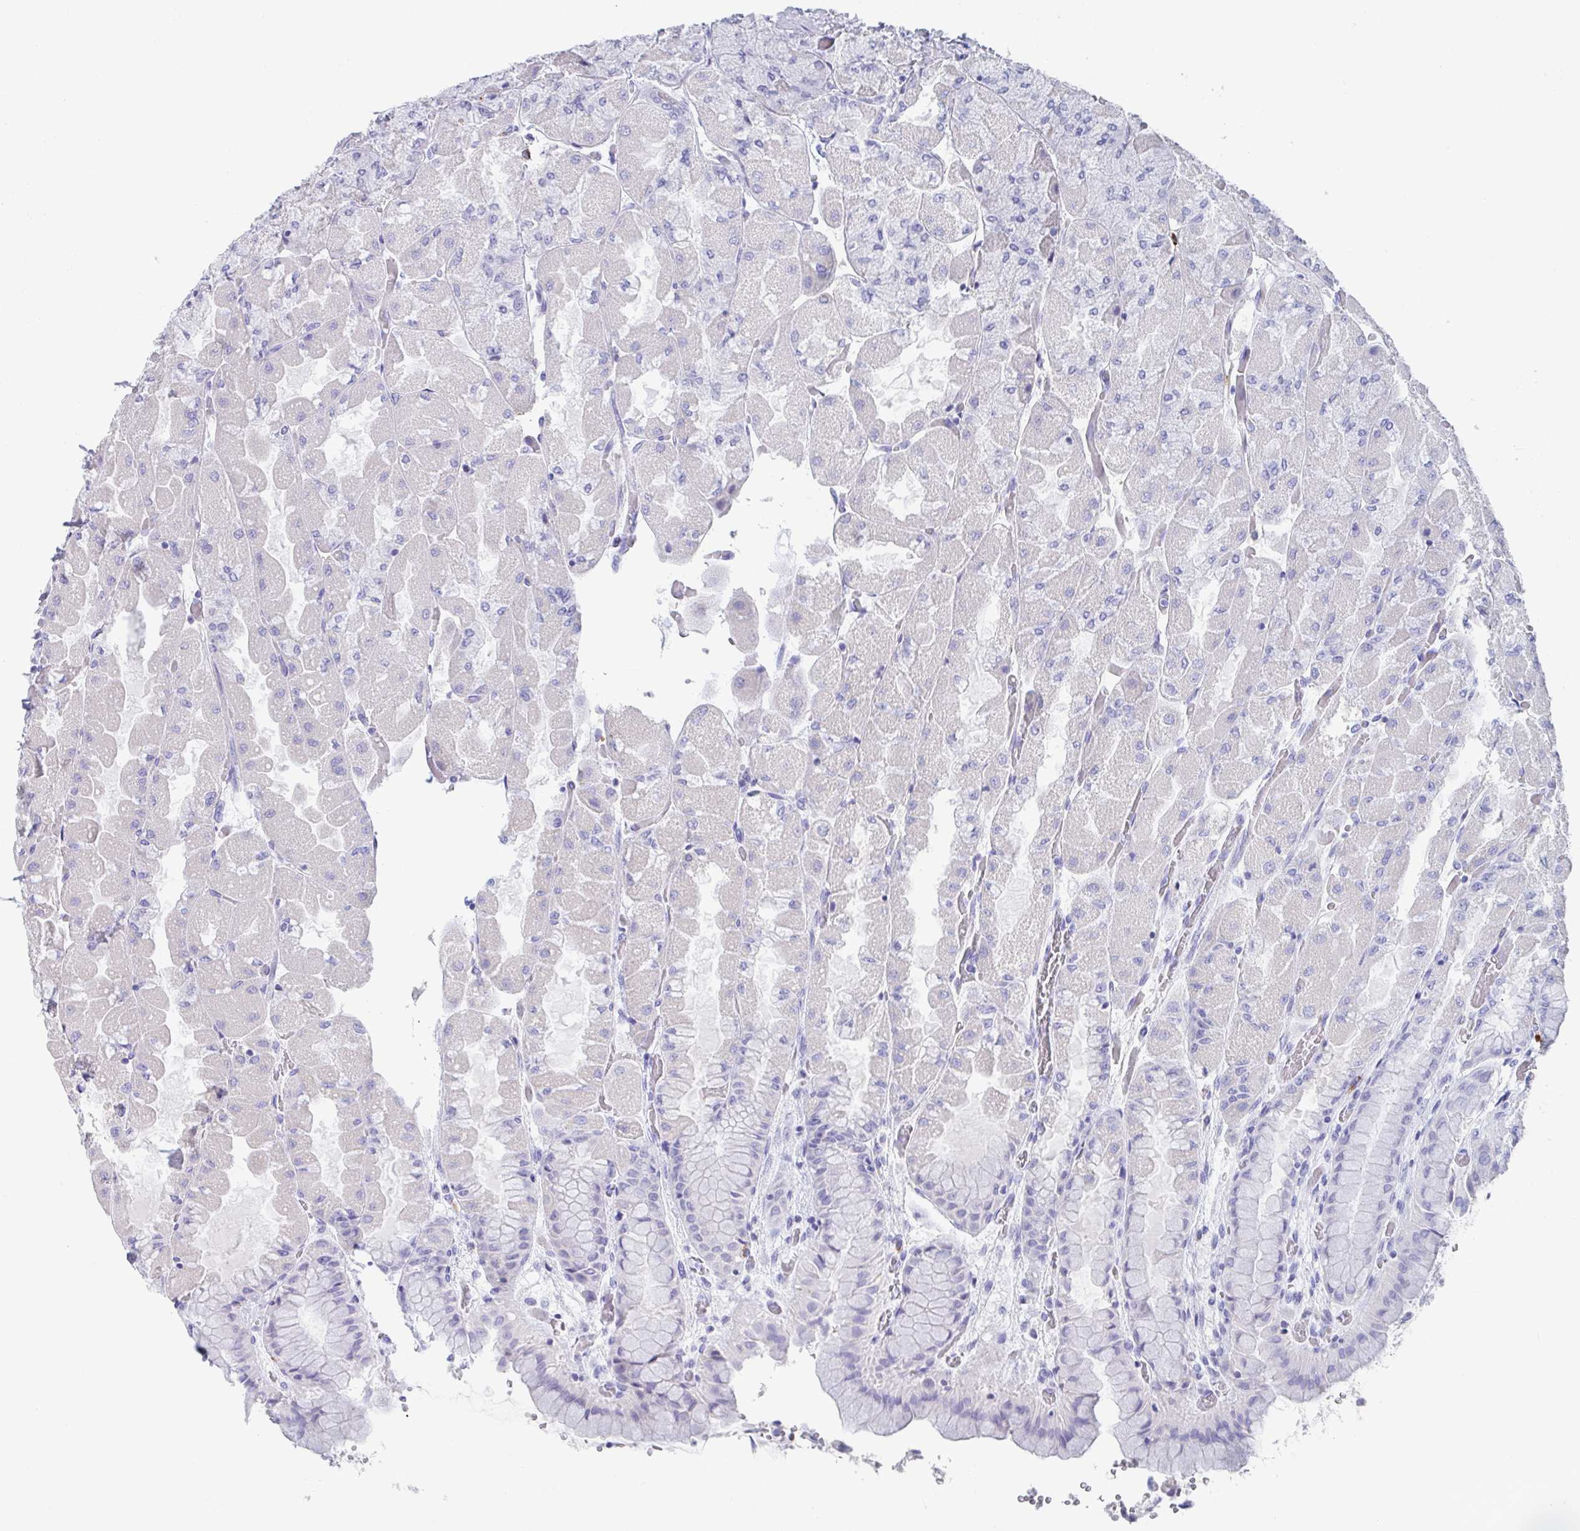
{"staining": {"intensity": "negative", "quantity": "none", "location": "none"}, "tissue": "stomach", "cell_type": "Glandular cells", "image_type": "normal", "snomed": [{"axis": "morphology", "description": "Normal tissue, NOS"}, {"axis": "topography", "description": "Stomach"}], "caption": "IHC micrograph of benign stomach stained for a protein (brown), which displays no staining in glandular cells. (DAB (3,3'-diaminobenzidine) immunohistochemistry (IHC) with hematoxylin counter stain).", "gene": "PLA2G1B", "patient": {"sex": "female", "age": 61}}